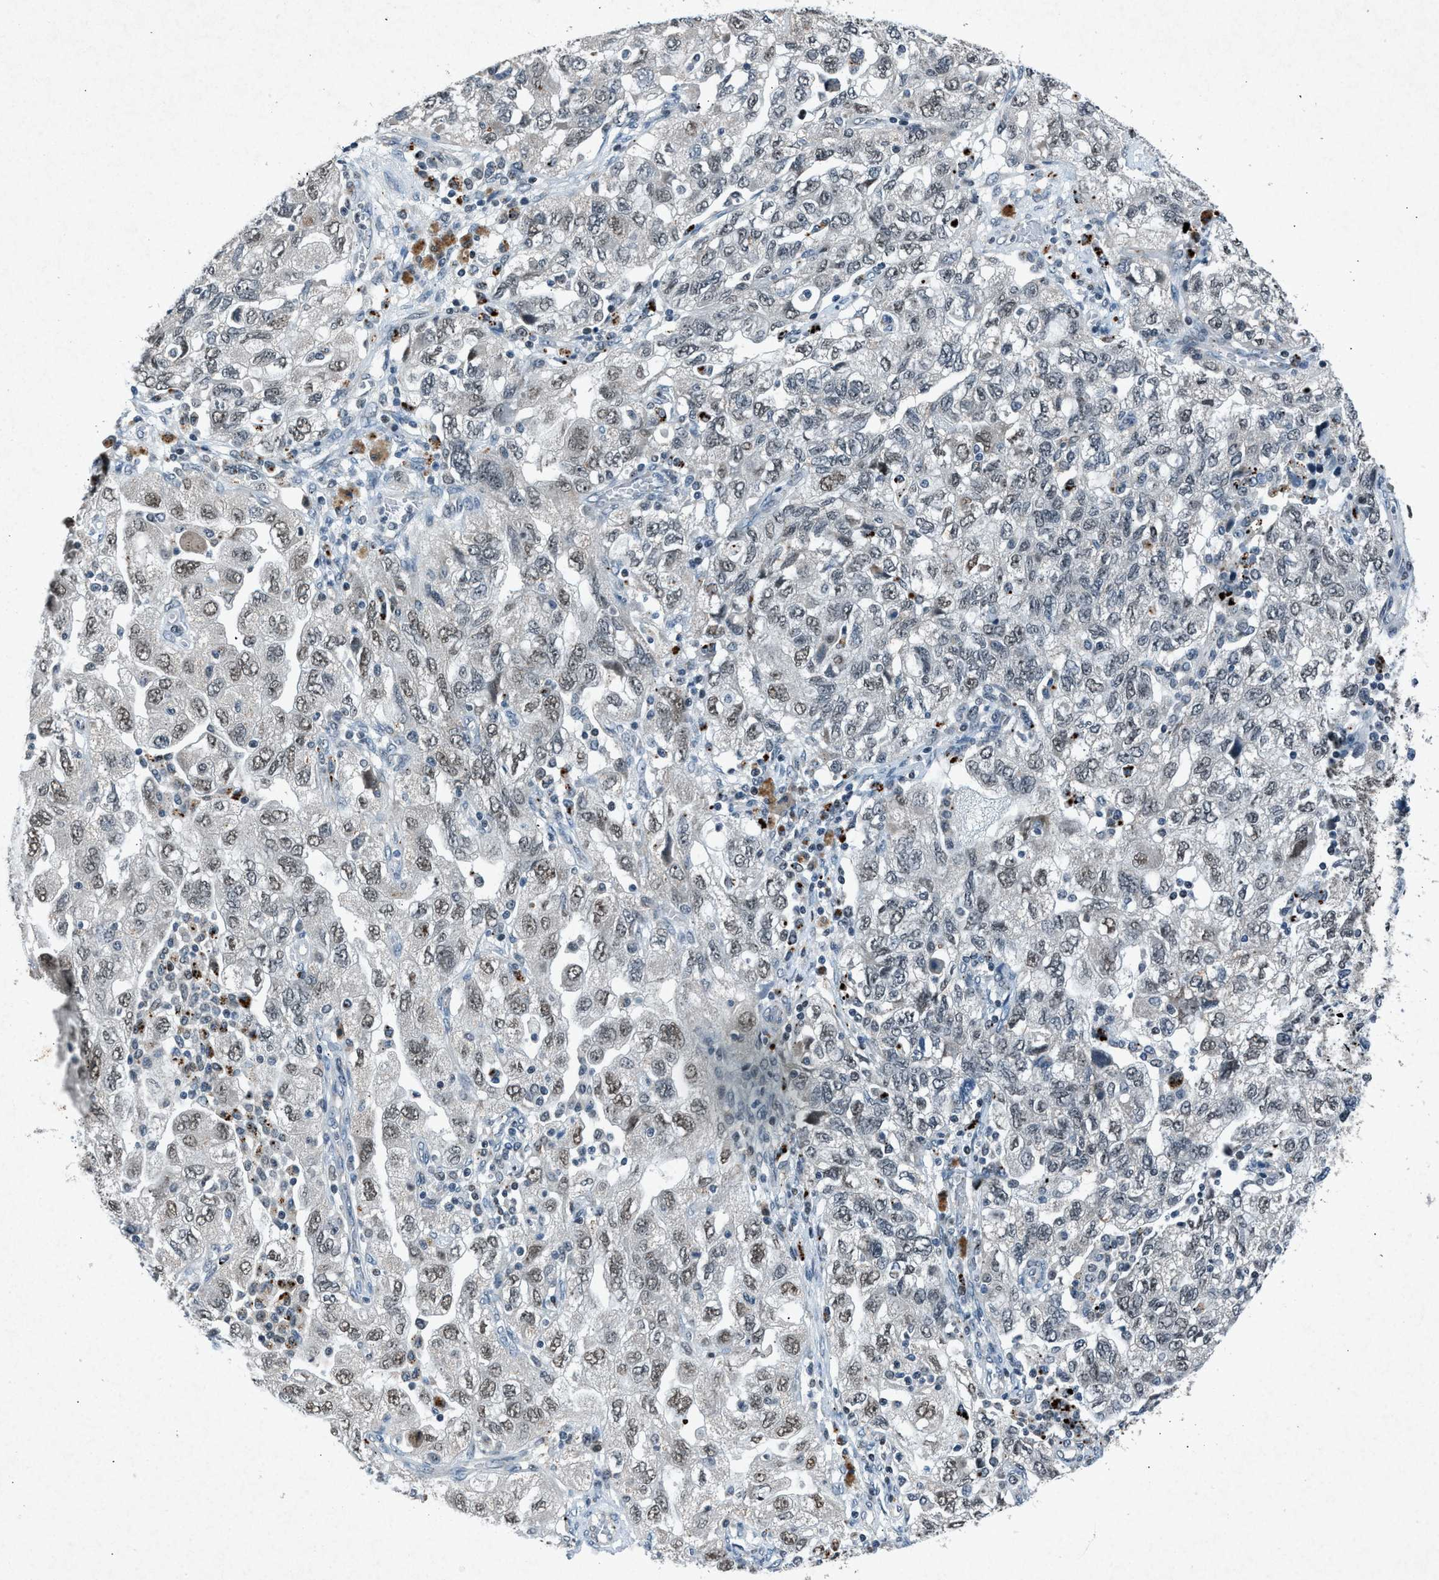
{"staining": {"intensity": "moderate", "quantity": ">75%", "location": "nuclear"}, "tissue": "ovarian cancer", "cell_type": "Tumor cells", "image_type": "cancer", "snomed": [{"axis": "morphology", "description": "Carcinoma, NOS"}, {"axis": "morphology", "description": "Cystadenocarcinoma, serous, NOS"}, {"axis": "topography", "description": "Ovary"}], "caption": "Approximately >75% of tumor cells in ovarian cancer (carcinoma) exhibit moderate nuclear protein positivity as visualized by brown immunohistochemical staining.", "gene": "ADCY1", "patient": {"sex": "female", "age": 69}}